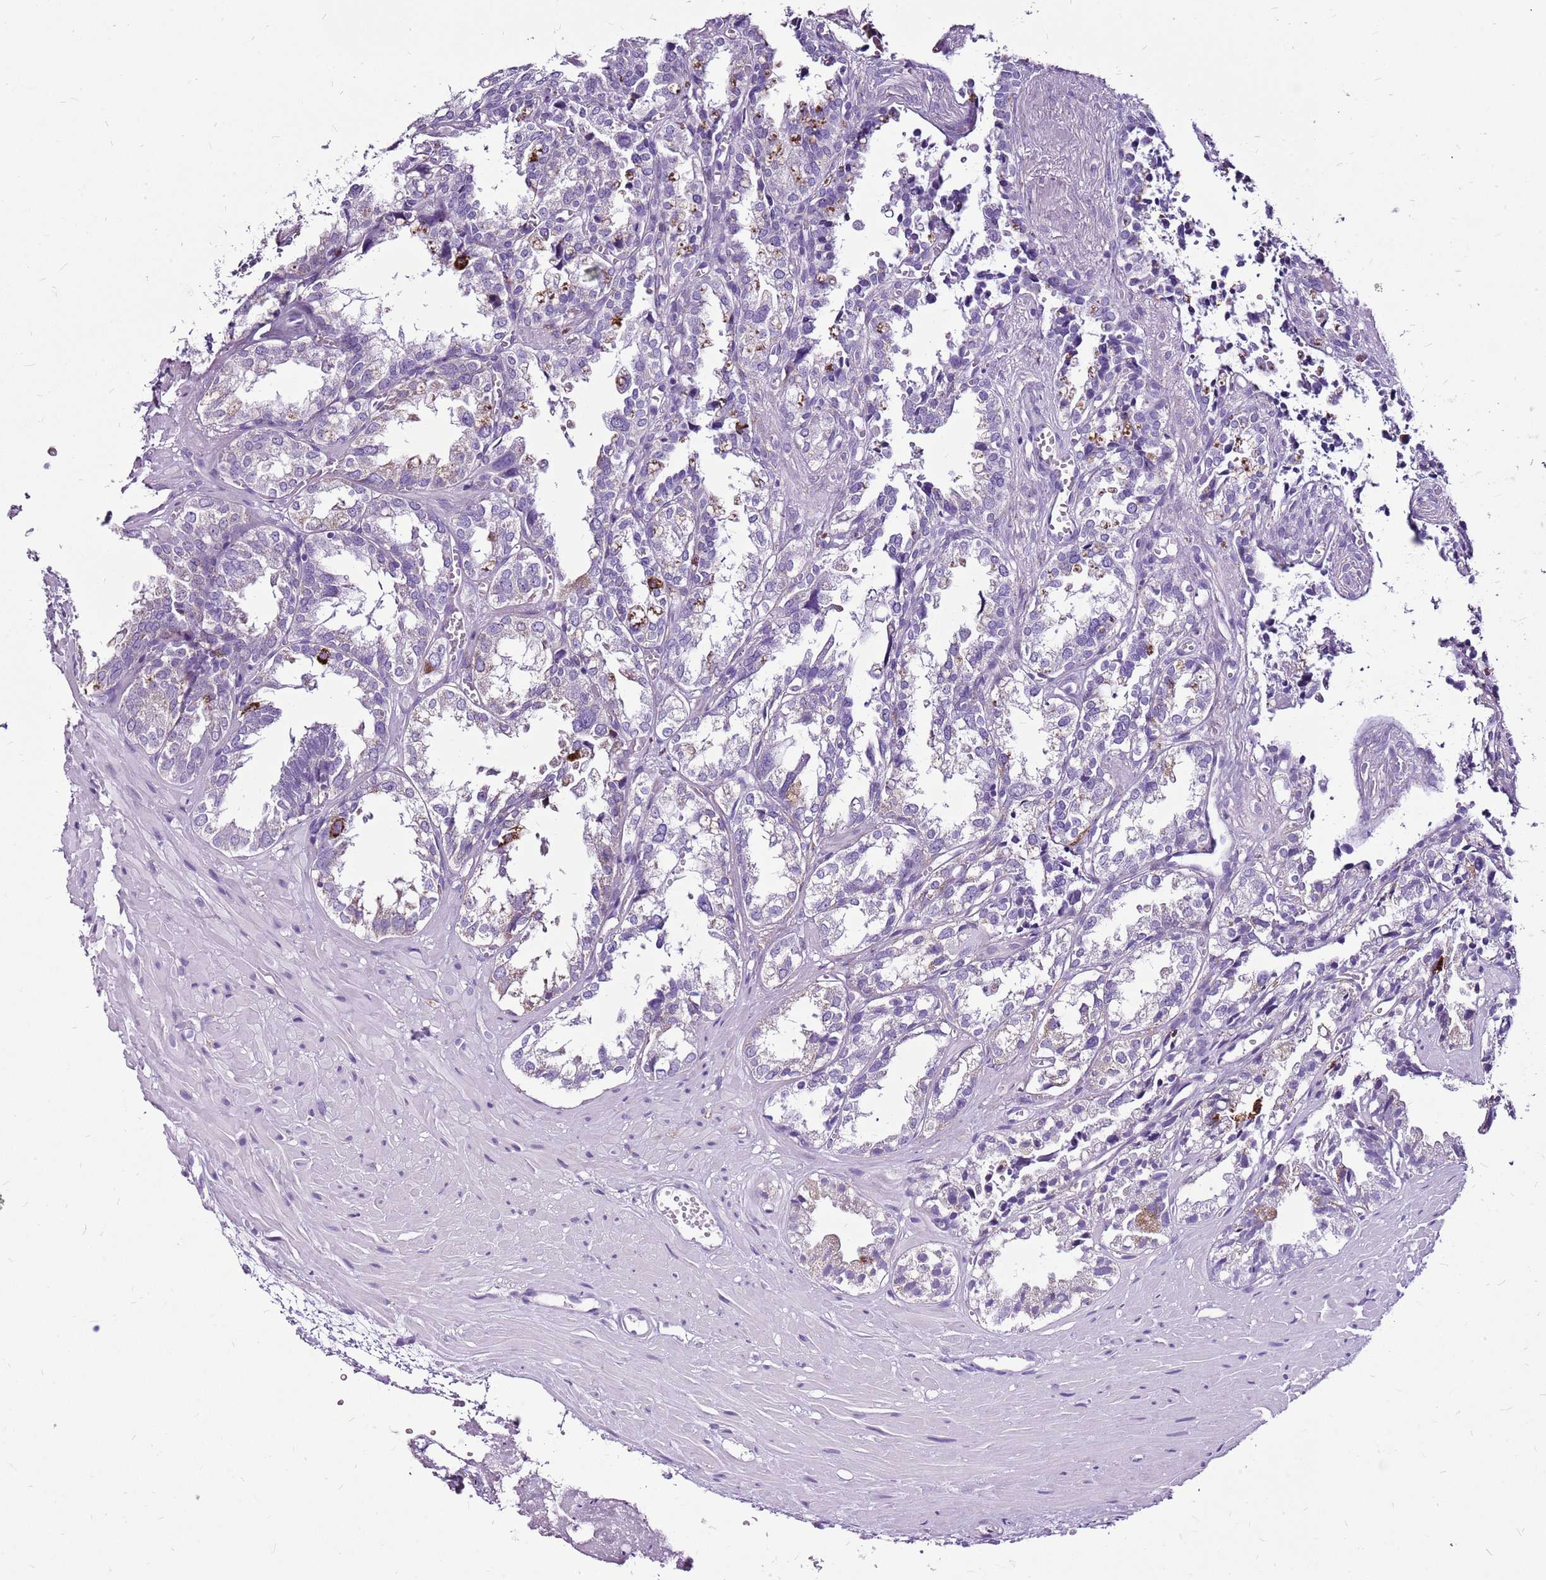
{"staining": {"intensity": "strong", "quantity": "<25%", "location": "cytoplasmic/membranous"}, "tissue": "seminal vesicle", "cell_type": "Glandular cells", "image_type": "normal", "snomed": [{"axis": "morphology", "description": "Normal tissue, NOS"}, {"axis": "topography", "description": "Prostate"}, {"axis": "topography", "description": "Seminal veicle"}], "caption": "Immunohistochemistry staining of benign seminal vesicle, which displays medium levels of strong cytoplasmic/membranous positivity in approximately <25% of glandular cells indicating strong cytoplasmic/membranous protein expression. The staining was performed using DAB (3,3'-diaminobenzidine) (brown) for protein detection and nuclei were counterstained in hematoxylin (blue).", "gene": "ACSS3", "patient": {"sex": "male", "age": 51}}